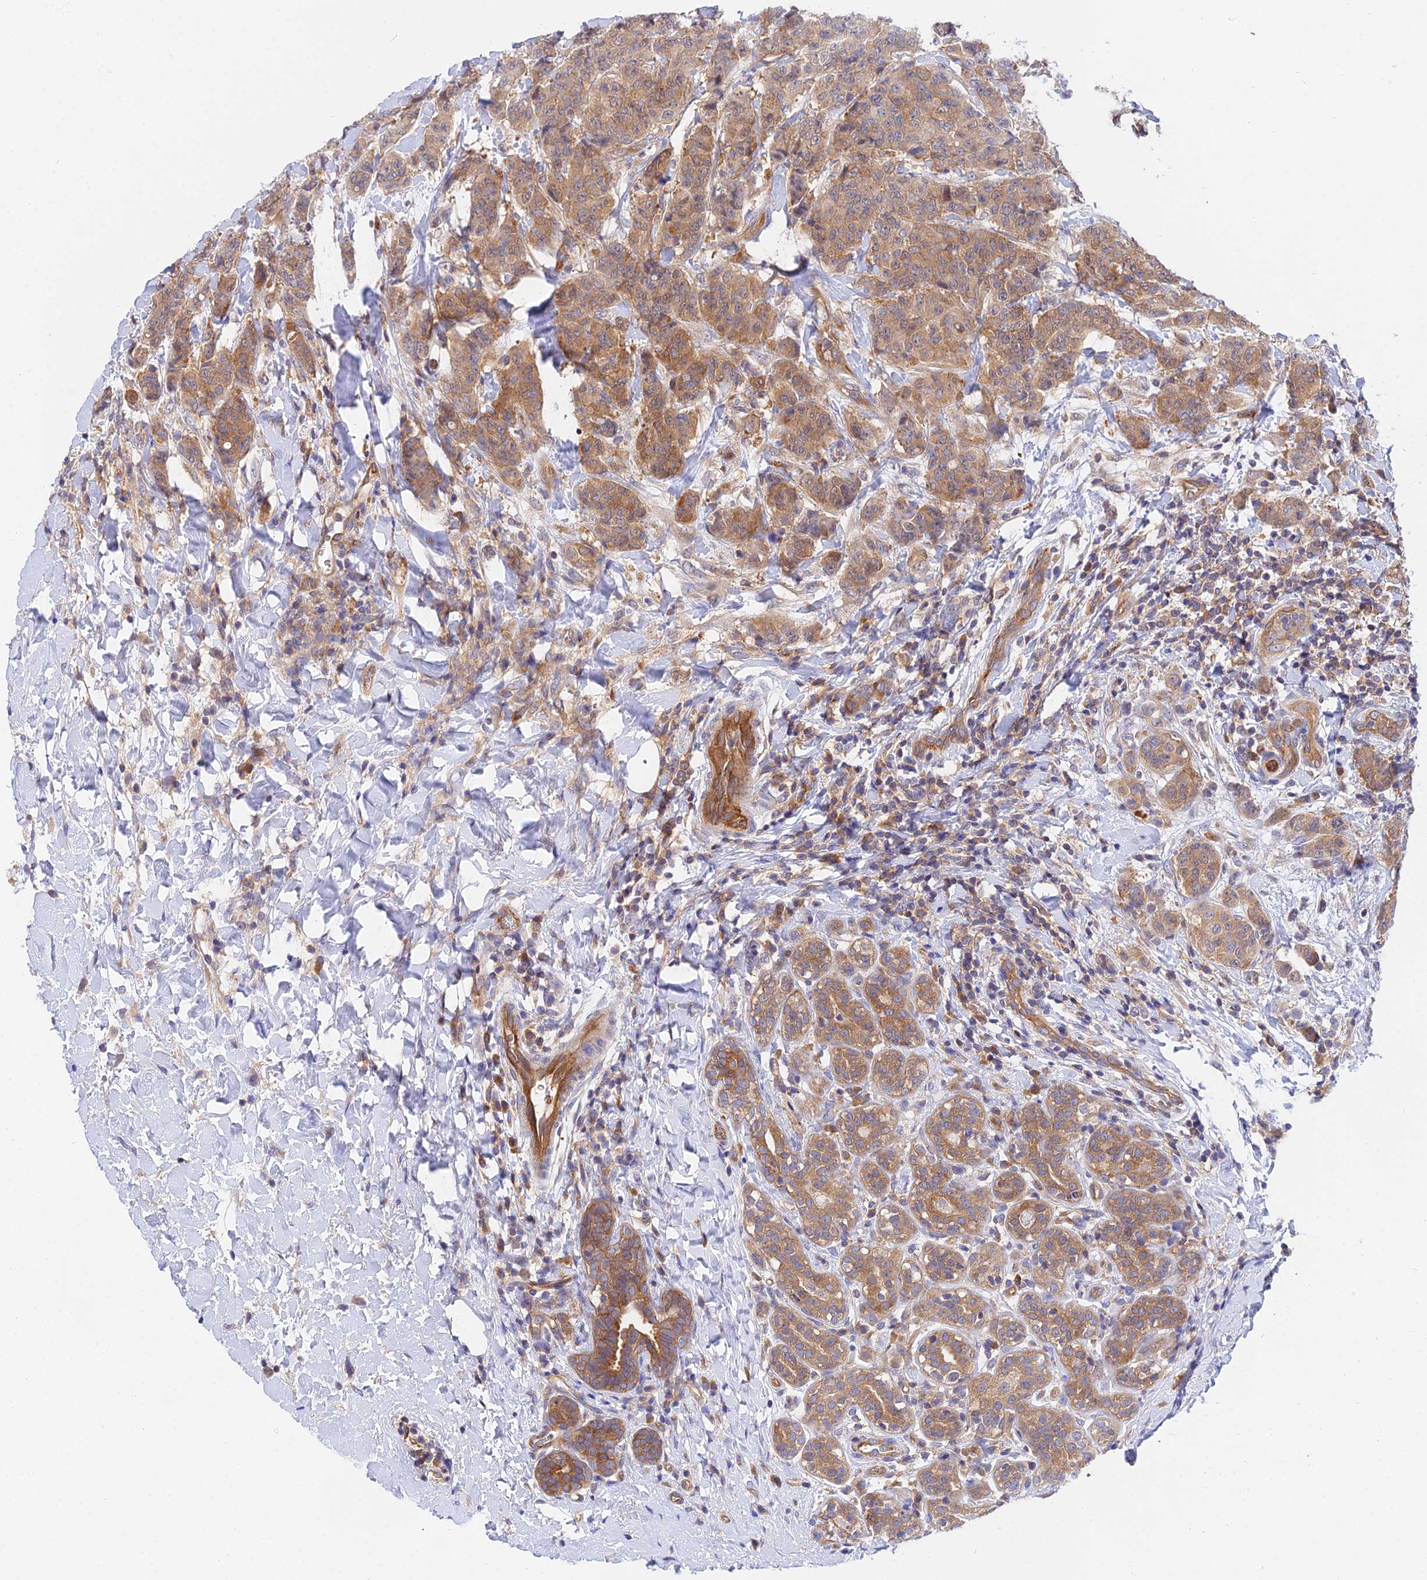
{"staining": {"intensity": "moderate", "quantity": ">75%", "location": "cytoplasmic/membranous"}, "tissue": "breast cancer", "cell_type": "Tumor cells", "image_type": "cancer", "snomed": [{"axis": "morphology", "description": "Duct carcinoma"}, {"axis": "topography", "description": "Breast"}], "caption": "Immunohistochemistry (IHC) photomicrograph of neoplastic tissue: invasive ductal carcinoma (breast) stained using immunohistochemistry reveals medium levels of moderate protein expression localized specifically in the cytoplasmic/membranous of tumor cells, appearing as a cytoplasmic/membranous brown color.", "gene": "PPP2R2C", "patient": {"sex": "female", "age": 40}}